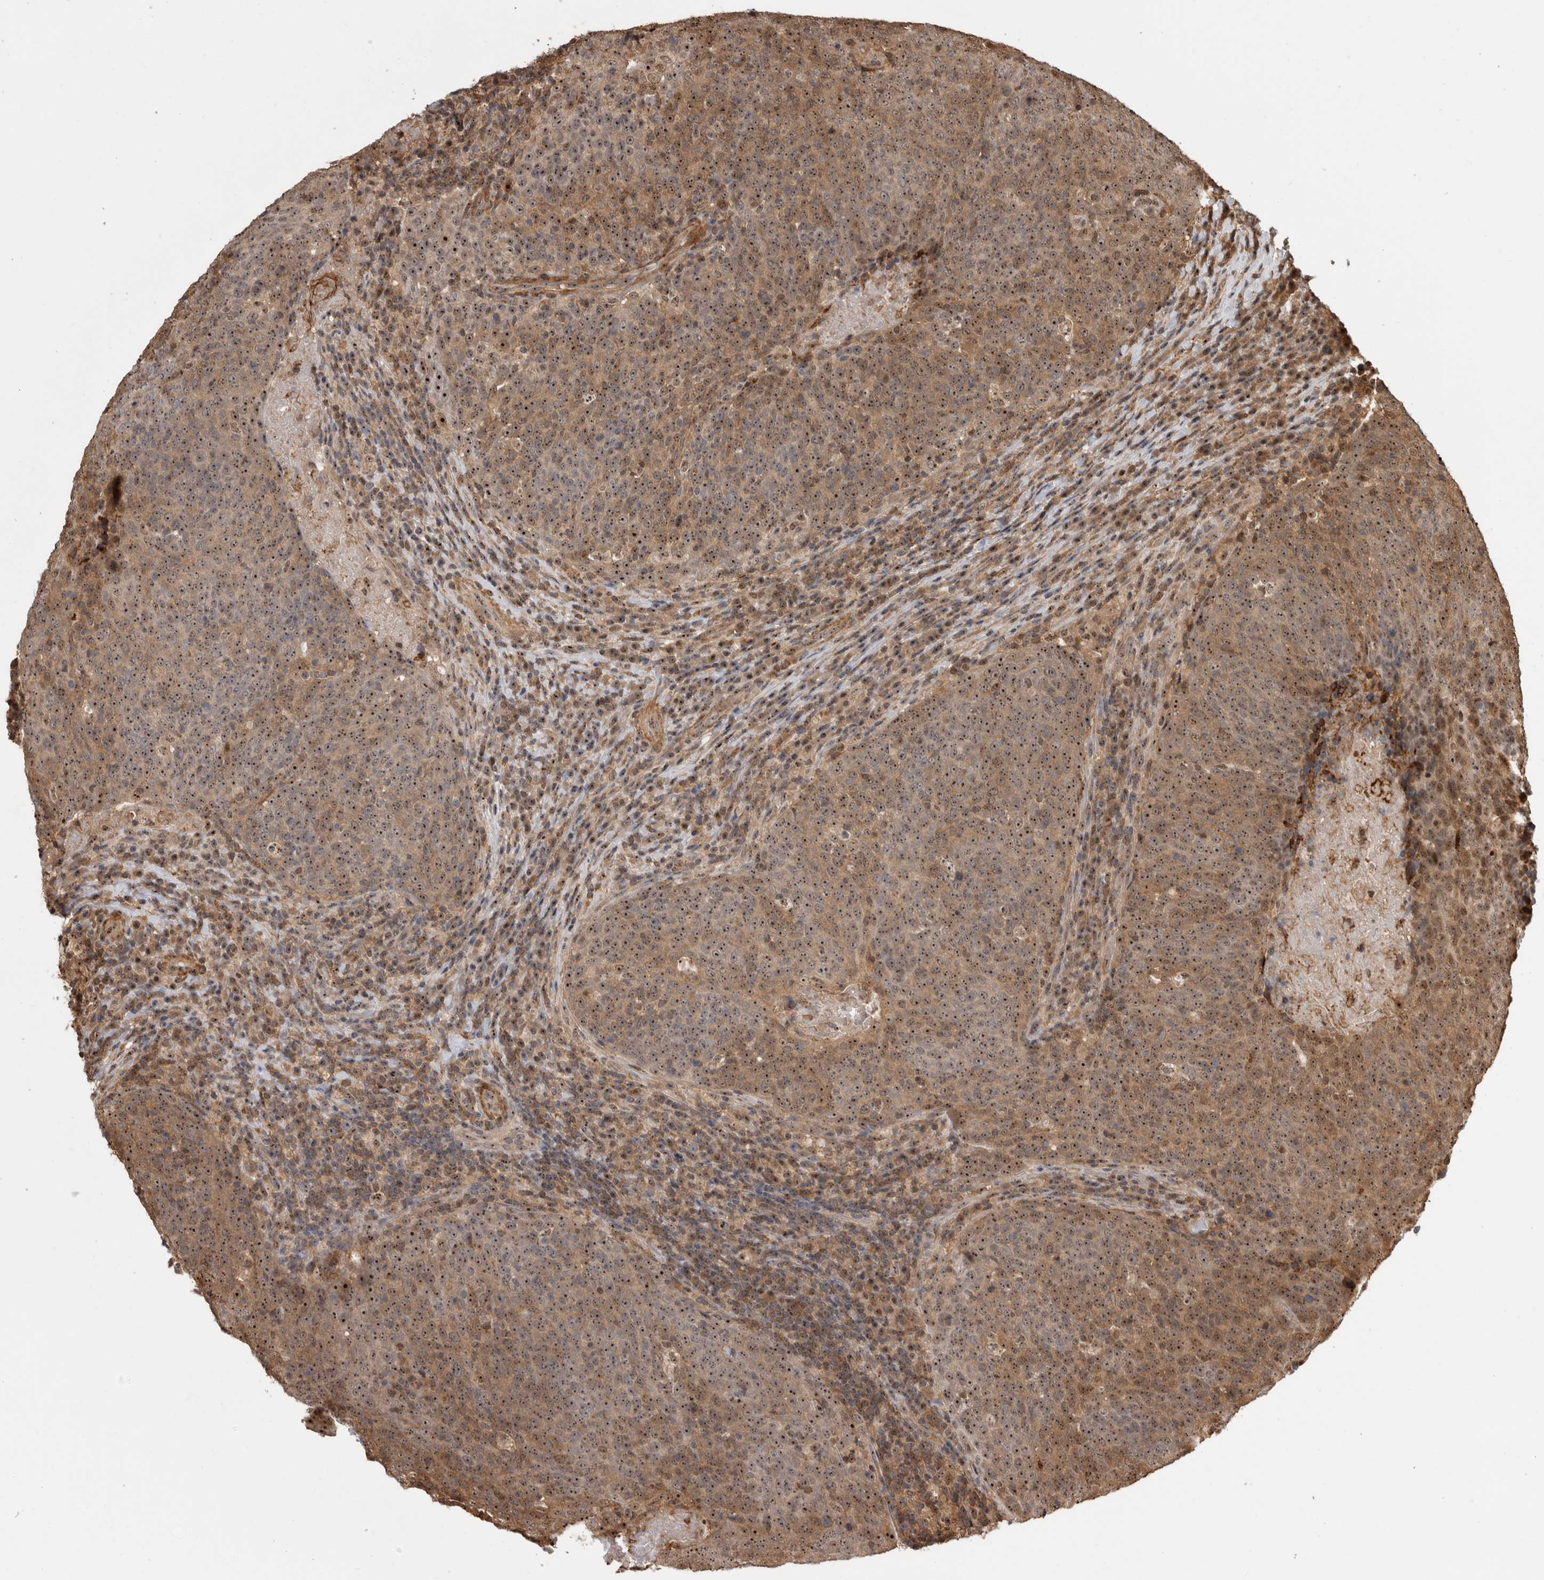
{"staining": {"intensity": "moderate", "quantity": ">75%", "location": "cytoplasmic/membranous,nuclear"}, "tissue": "head and neck cancer", "cell_type": "Tumor cells", "image_type": "cancer", "snomed": [{"axis": "morphology", "description": "Squamous cell carcinoma, NOS"}, {"axis": "morphology", "description": "Squamous cell carcinoma, metastatic, NOS"}, {"axis": "topography", "description": "Lymph node"}, {"axis": "topography", "description": "Head-Neck"}], "caption": "DAB (3,3'-diaminobenzidine) immunohistochemical staining of head and neck squamous cell carcinoma shows moderate cytoplasmic/membranous and nuclear protein expression in about >75% of tumor cells.", "gene": "TDRD7", "patient": {"sex": "male", "age": 62}}